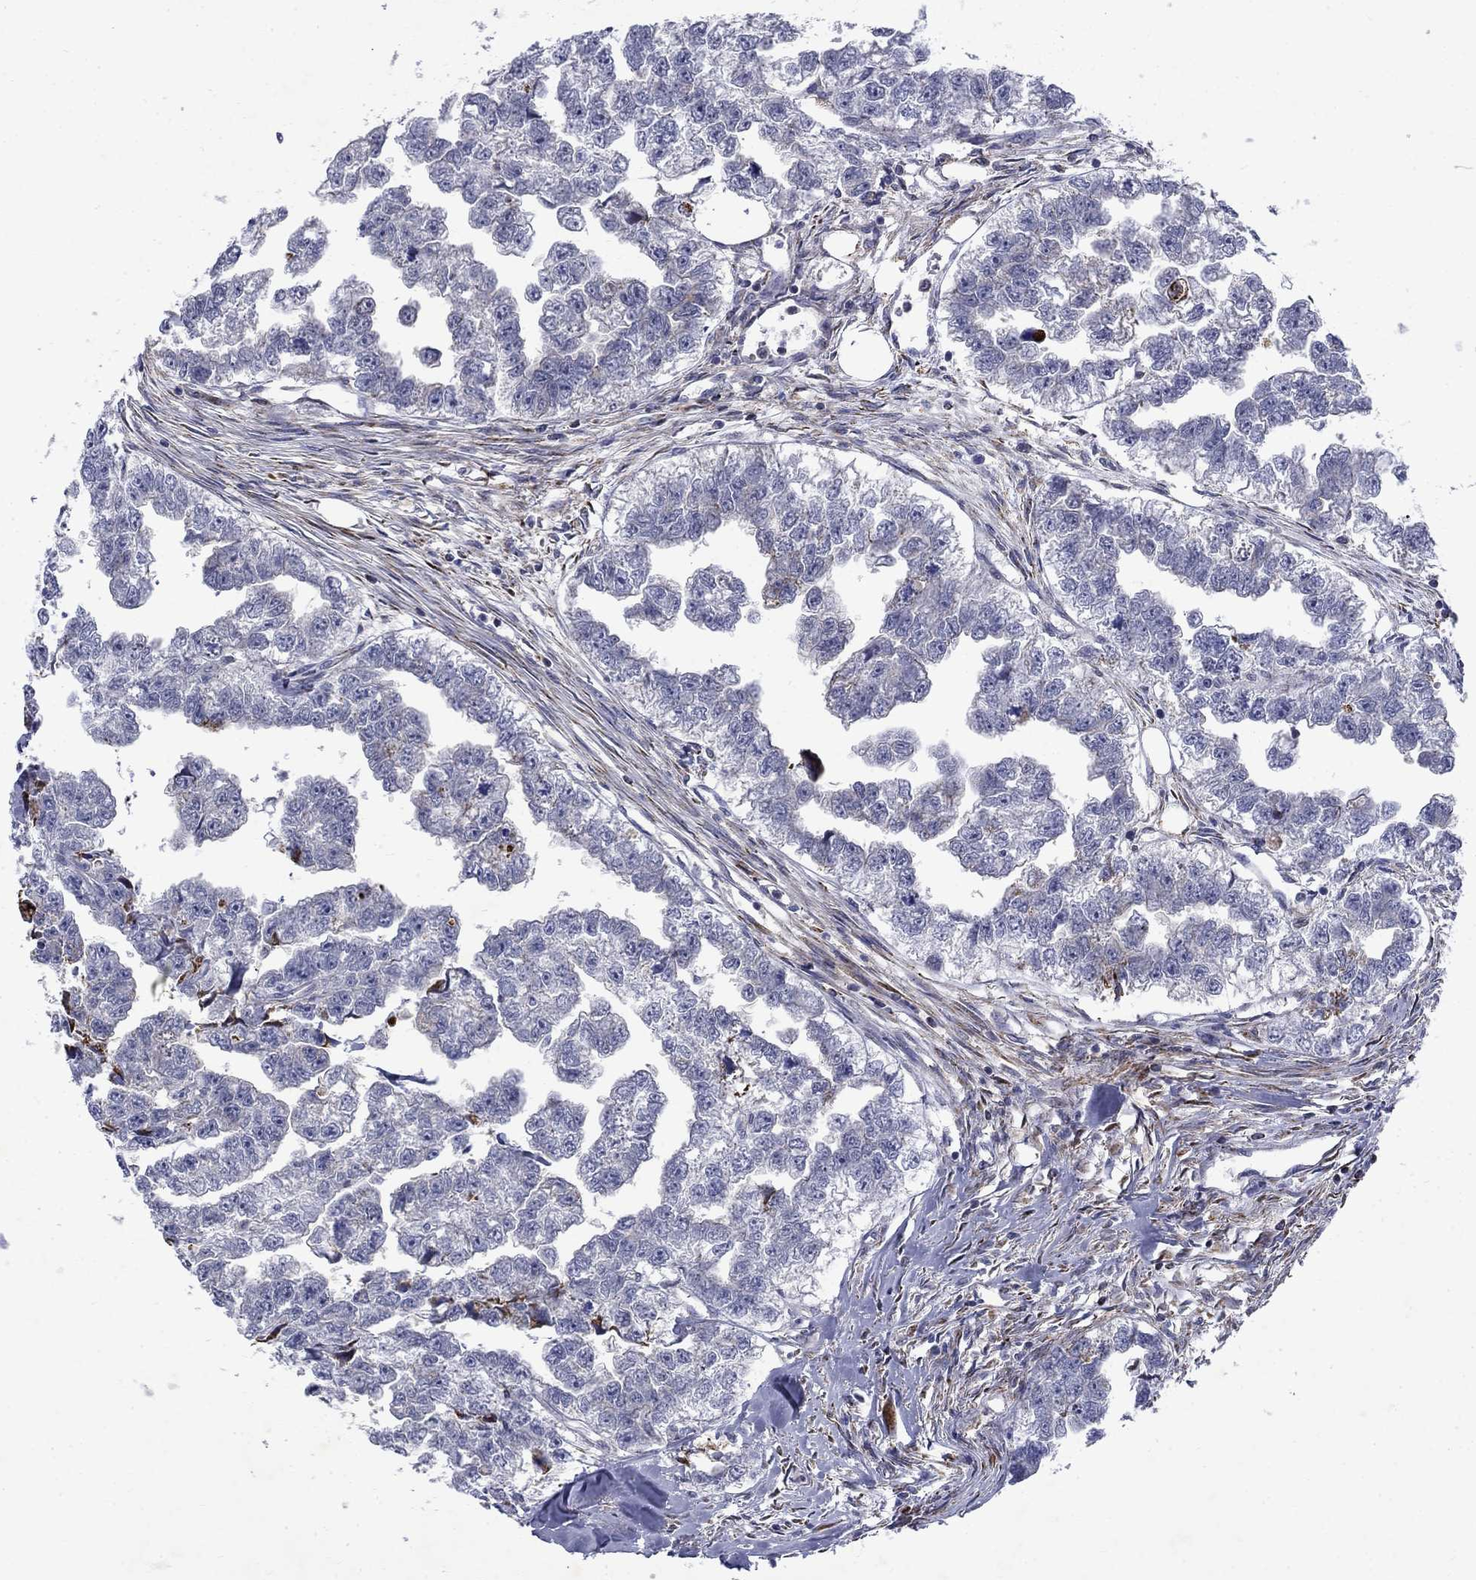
{"staining": {"intensity": "strong", "quantity": "<25%", "location": "cytoplasmic/membranous"}, "tissue": "testis cancer", "cell_type": "Tumor cells", "image_type": "cancer", "snomed": [{"axis": "morphology", "description": "Carcinoma, Embryonal, NOS"}, {"axis": "morphology", "description": "Teratoma, malignant, NOS"}, {"axis": "topography", "description": "Testis"}], "caption": "Human testis cancer (teratoma (malignant)) stained with a brown dye exhibits strong cytoplasmic/membranous positive staining in about <25% of tumor cells.", "gene": "PCBP3", "patient": {"sex": "male", "age": 44}}